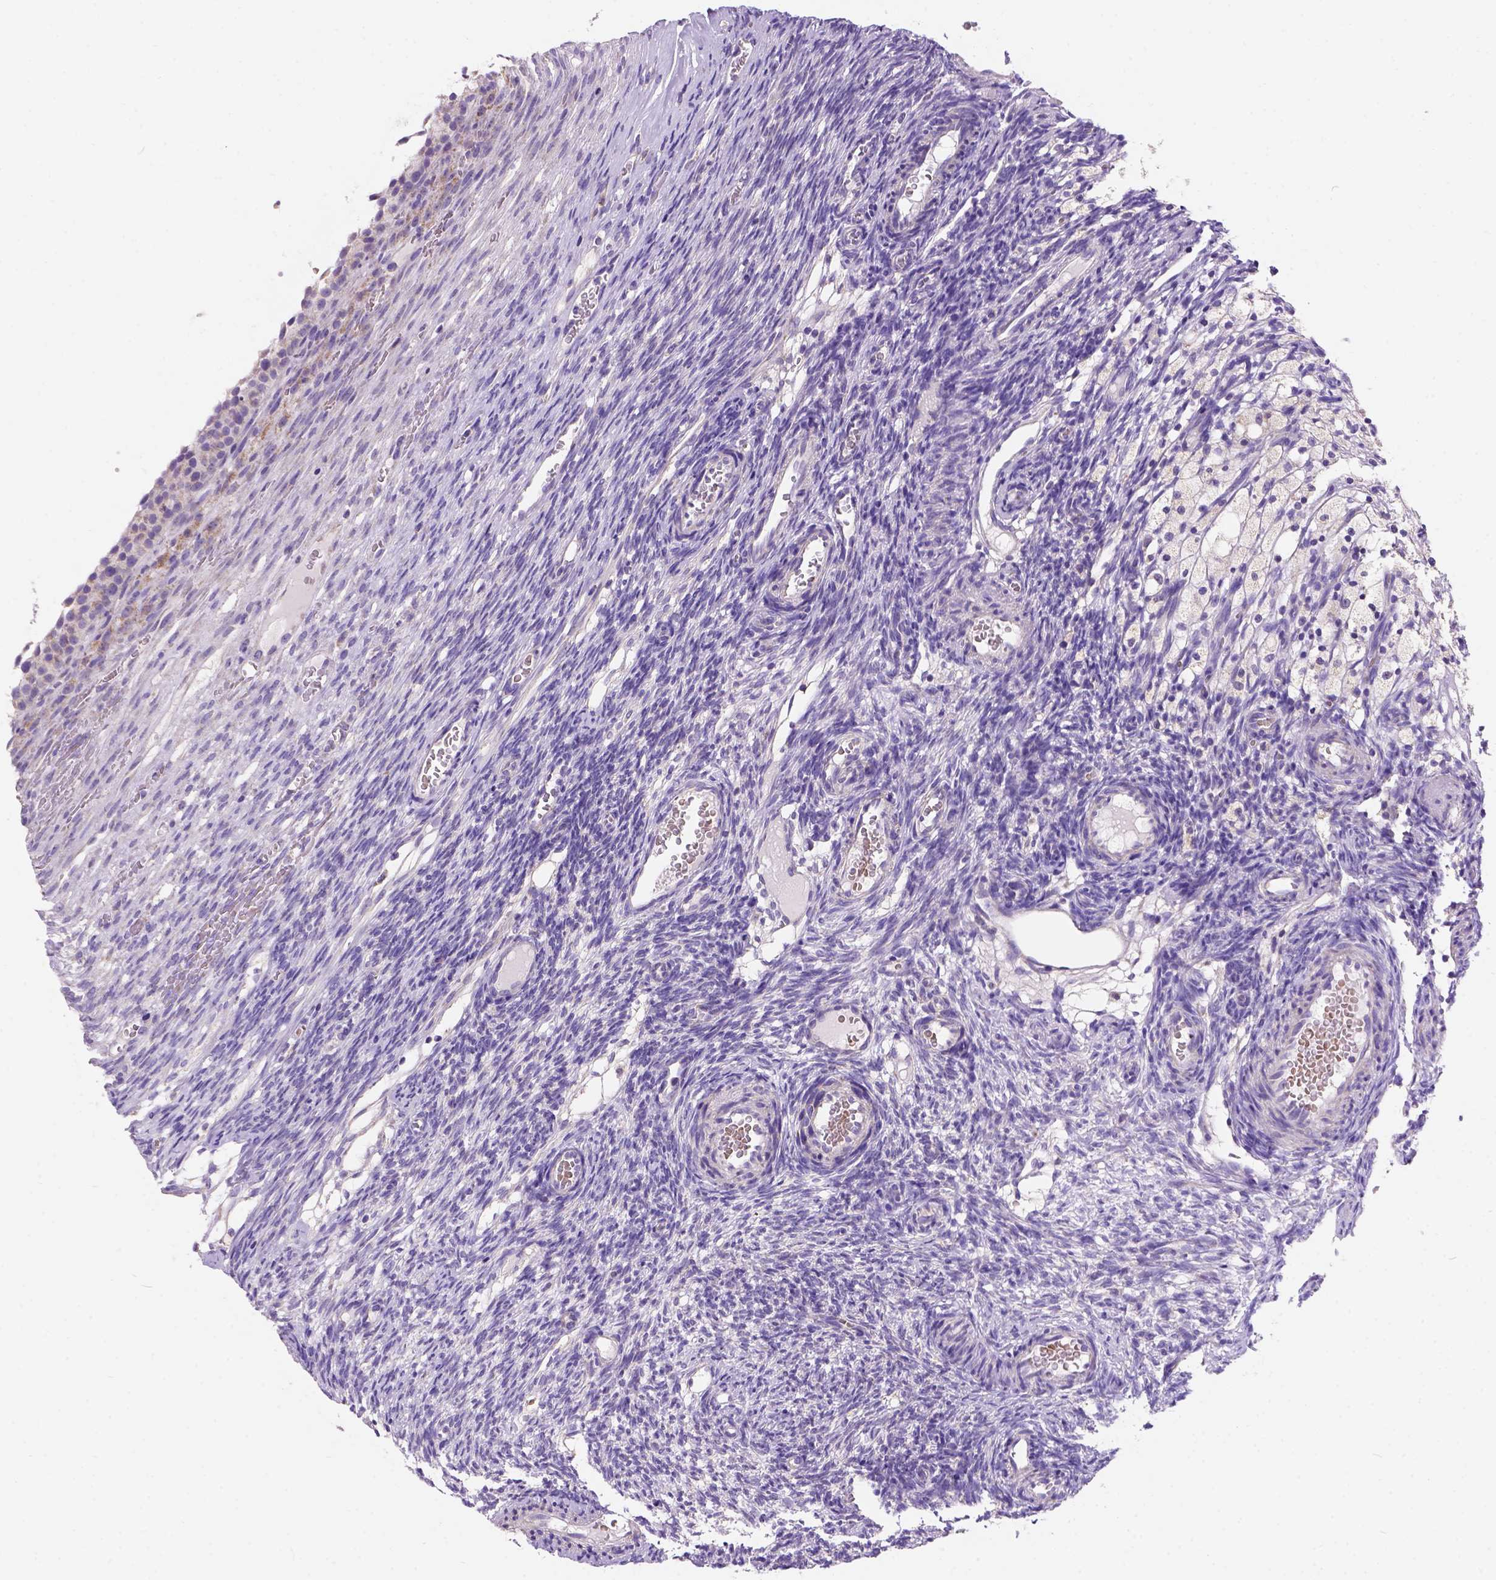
{"staining": {"intensity": "moderate", "quantity": "25%-75%", "location": "cytoplasmic/membranous"}, "tissue": "ovary", "cell_type": "Follicle cells", "image_type": "normal", "snomed": [{"axis": "morphology", "description": "Normal tissue, NOS"}, {"axis": "topography", "description": "Ovary"}], "caption": "Immunohistochemical staining of unremarkable human ovary displays medium levels of moderate cytoplasmic/membranous staining in approximately 25%-75% of follicle cells.", "gene": "L2HGDH", "patient": {"sex": "female", "age": 34}}